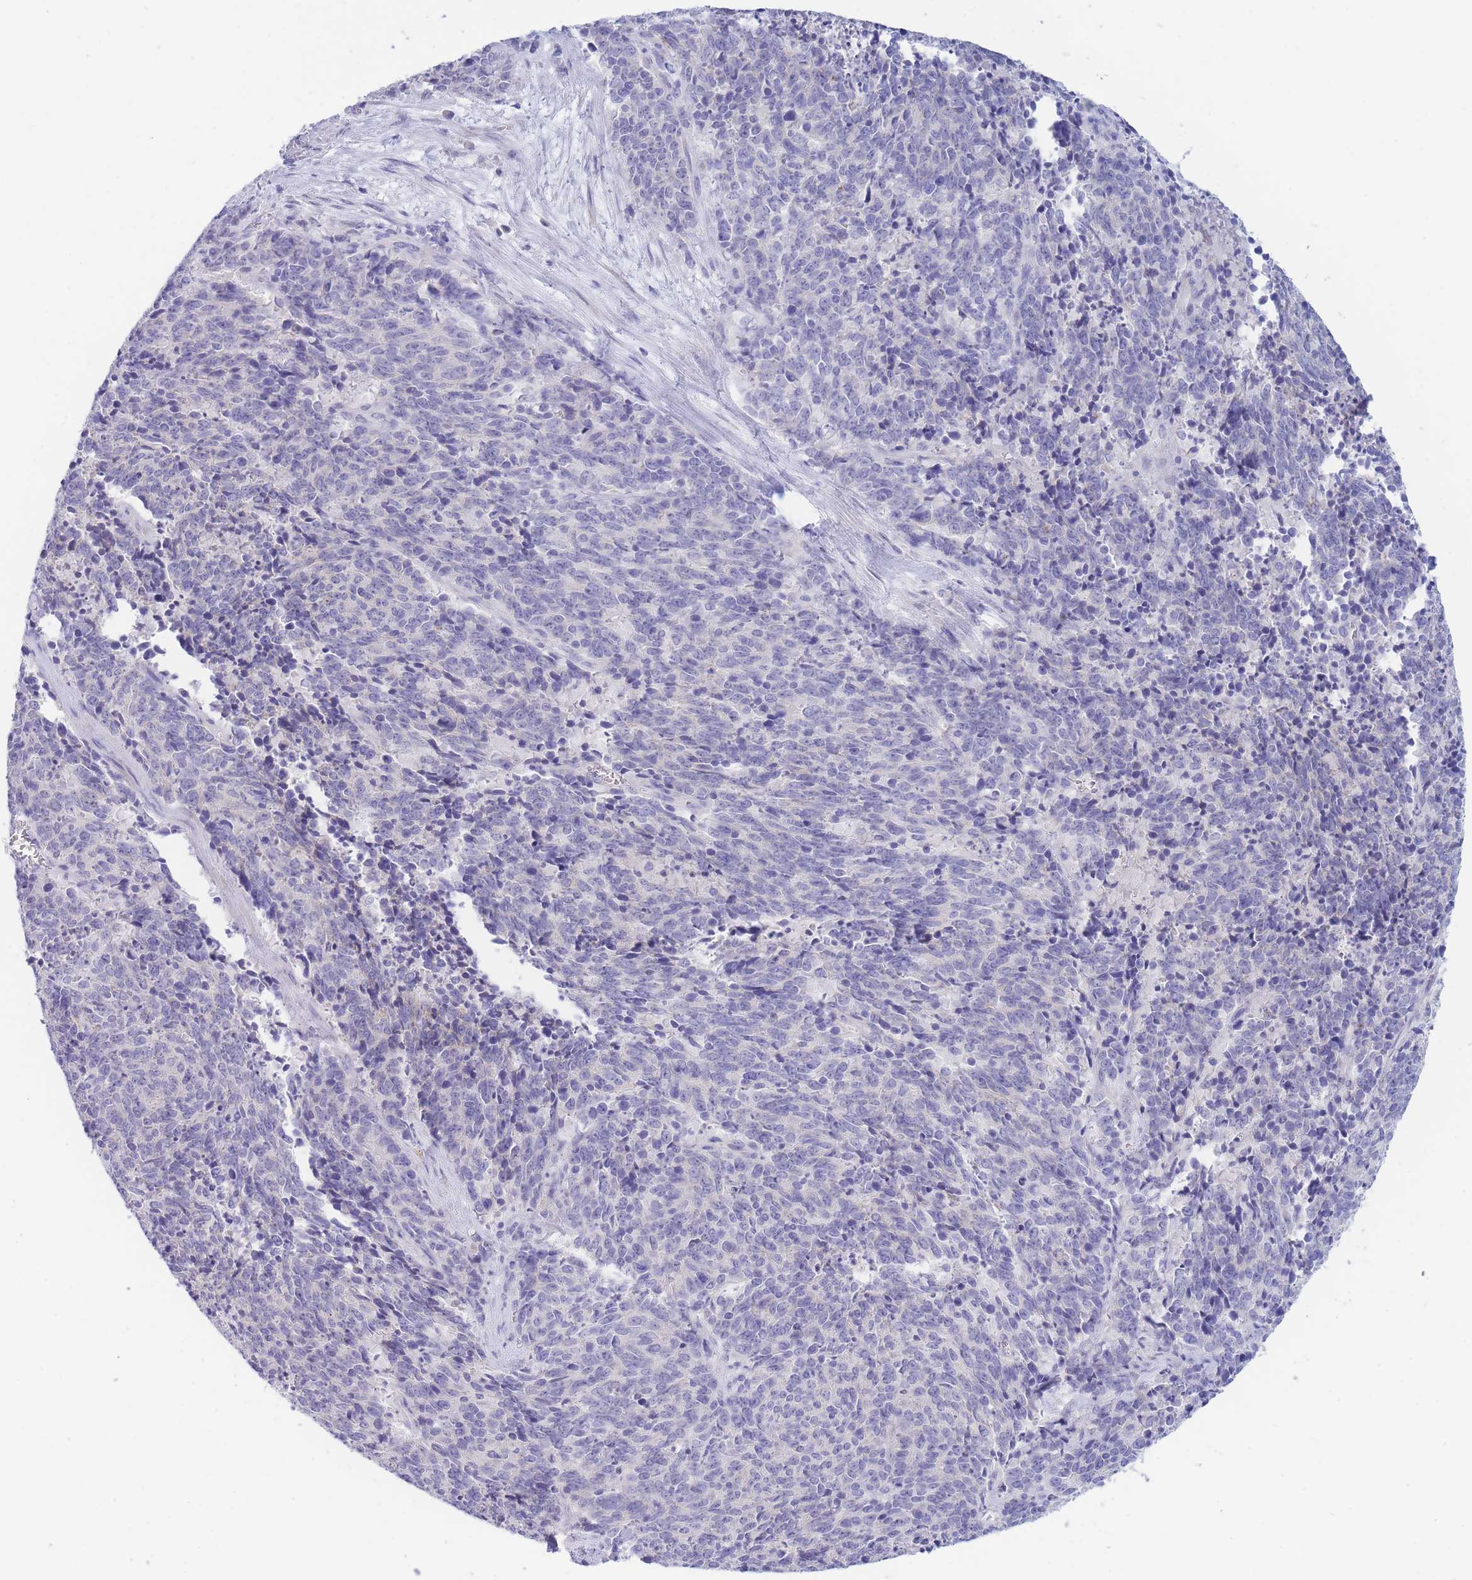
{"staining": {"intensity": "negative", "quantity": "none", "location": "none"}, "tissue": "cervical cancer", "cell_type": "Tumor cells", "image_type": "cancer", "snomed": [{"axis": "morphology", "description": "Squamous cell carcinoma, NOS"}, {"axis": "topography", "description": "Cervix"}], "caption": "Immunohistochemical staining of cervical cancer (squamous cell carcinoma) demonstrates no significant positivity in tumor cells.", "gene": "PCDHB3", "patient": {"sex": "female", "age": 29}}